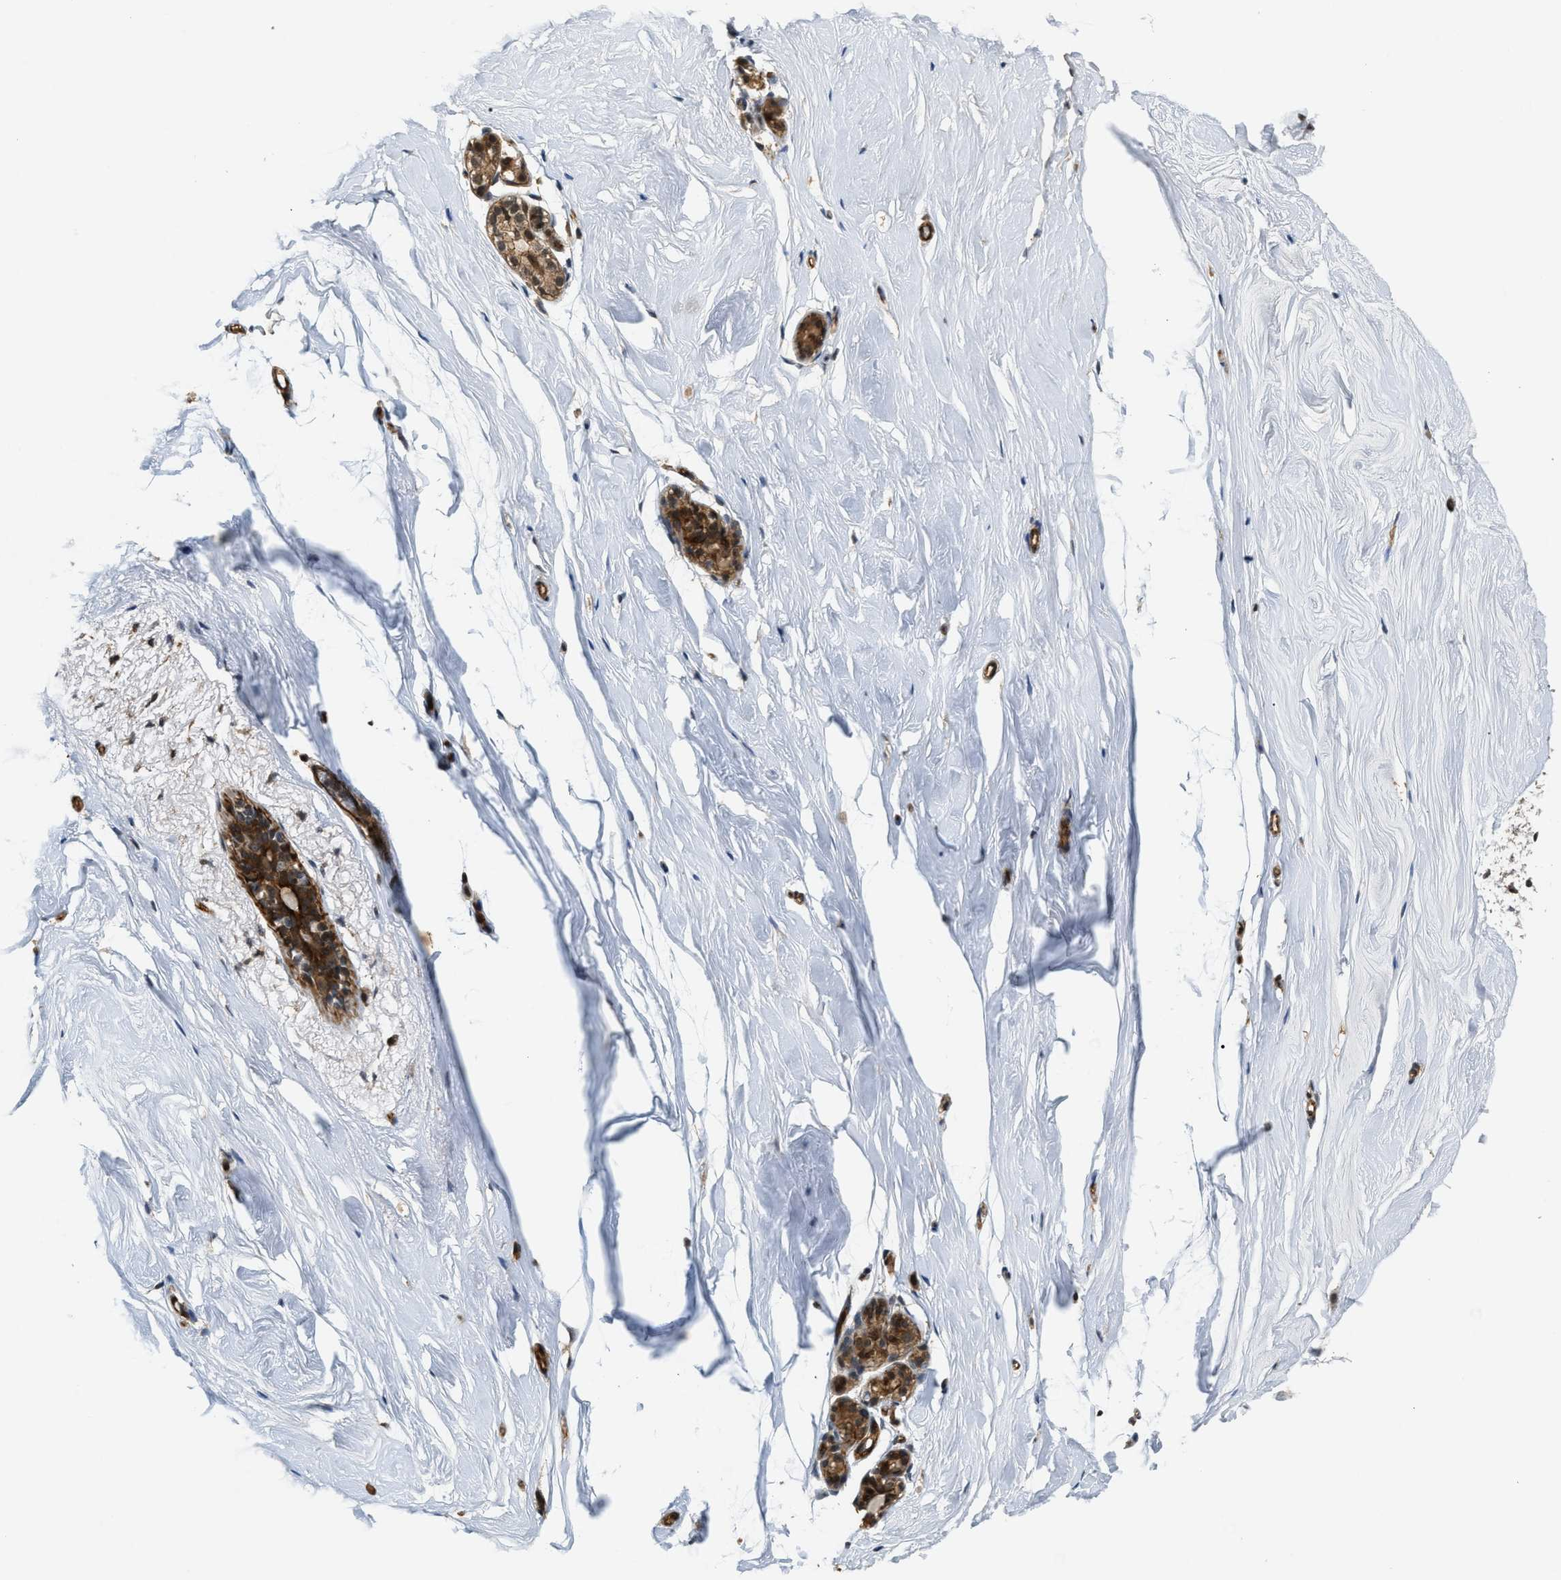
{"staining": {"intensity": "negative", "quantity": "none", "location": "none"}, "tissue": "breast", "cell_type": "Adipocytes", "image_type": "normal", "snomed": [{"axis": "morphology", "description": "Normal tissue, NOS"}, {"axis": "topography", "description": "Breast"}], "caption": "The image demonstrates no significant staining in adipocytes of breast. (DAB immunohistochemistry (IHC) with hematoxylin counter stain).", "gene": "DPF2", "patient": {"sex": "female", "age": 62}}